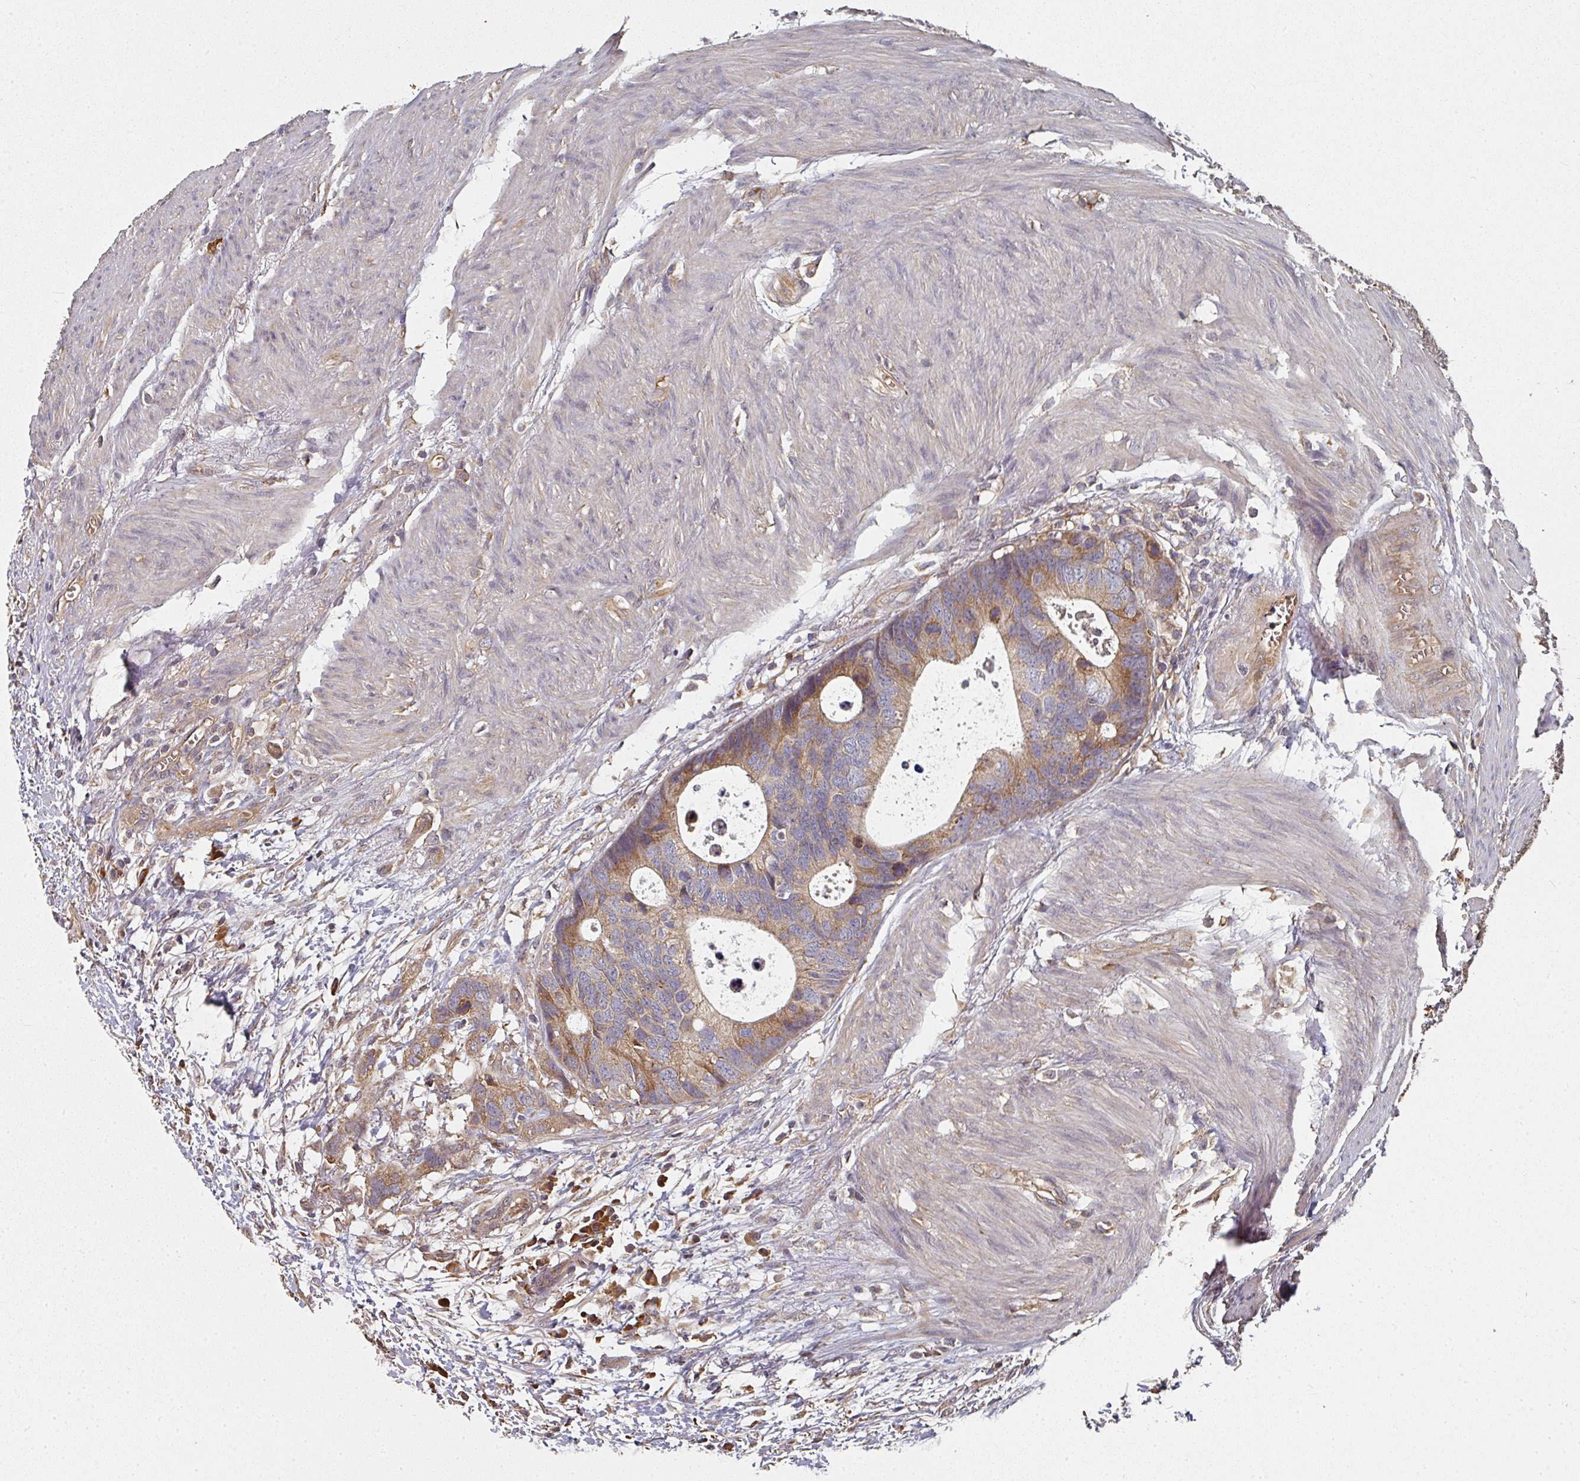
{"staining": {"intensity": "moderate", "quantity": "25%-75%", "location": "cytoplasmic/membranous"}, "tissue": "colorectal cancer", "cell_type": "Tumor cells", "image_type": "cancer", "snomed": [{"axis": "morphology", "description": "Adenocarcinoma, NOS"}, {"axis": "topography", "description": "Colon"}], "caption": "Protein expression analysis of human colorectal cancer reveals moderate cytoplasmic/membranous expression in about 25%-75% of tumor cells.", "gene": "EDEM2", "patient": {"sex": "female", "age": 57}}